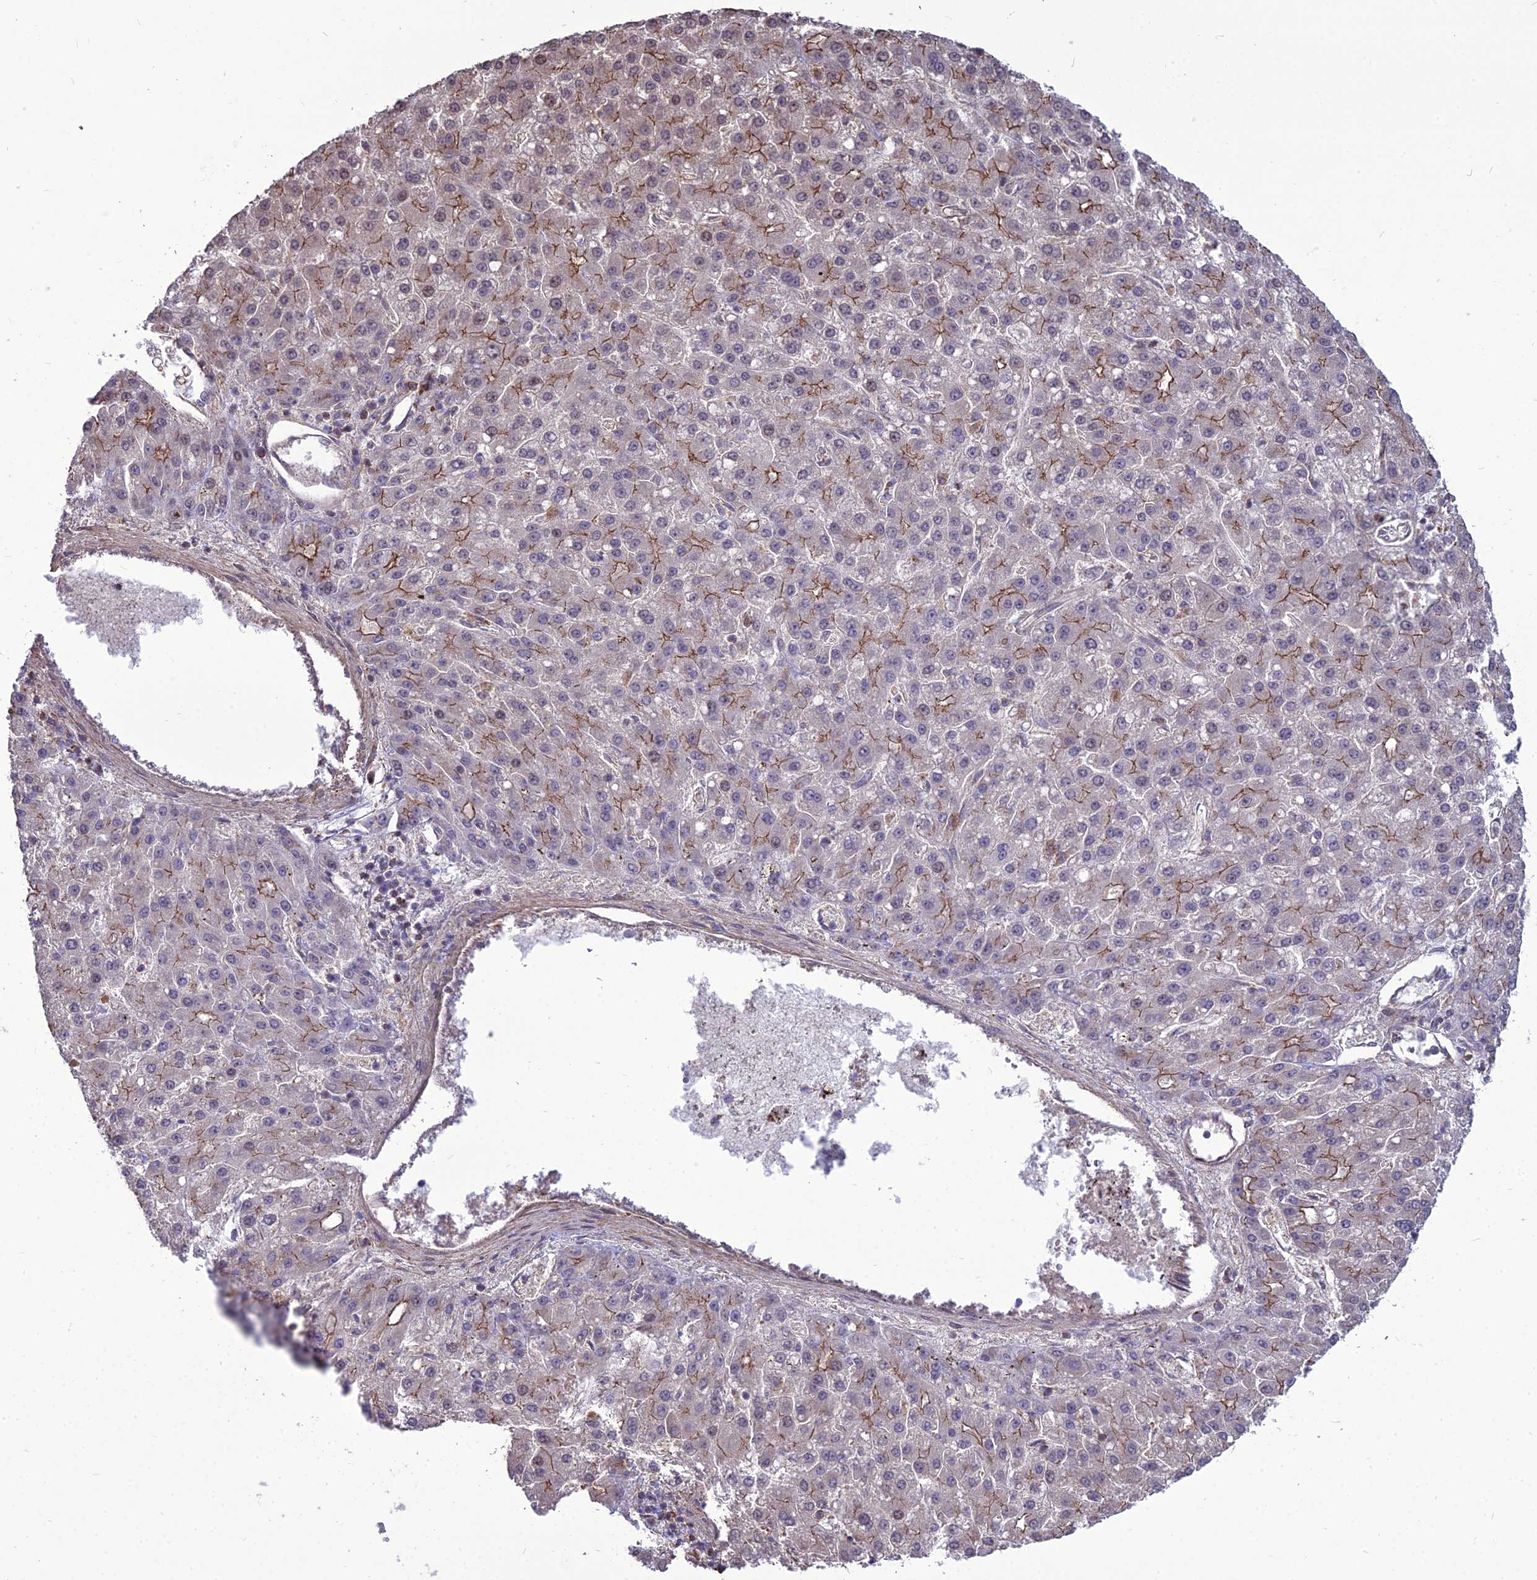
{"staining": {"intensity": "moderate", "quantity": "<25%", "location": "cytoplasmic/membranous"}, "tissue": "liver cancer", "cell_type": "Tumor cells", "image_type": "cancer", "snomed": [{"axis": "morphology", "description": "Carcinoma, Hepatocellular, NOS"}, {"axis": "topography", "description": "Liver"}], "caption": "Immunohistochemical staining of liver cancer reveals low levels of moderate cytoplasmic/membranous protein staining in about <25% of tumor cells. The protein of interest is shown in brown color, while the nuclei are stained blue.", "gene": "TSPYL2", "patient": {"sex": "male", "age": 67}}